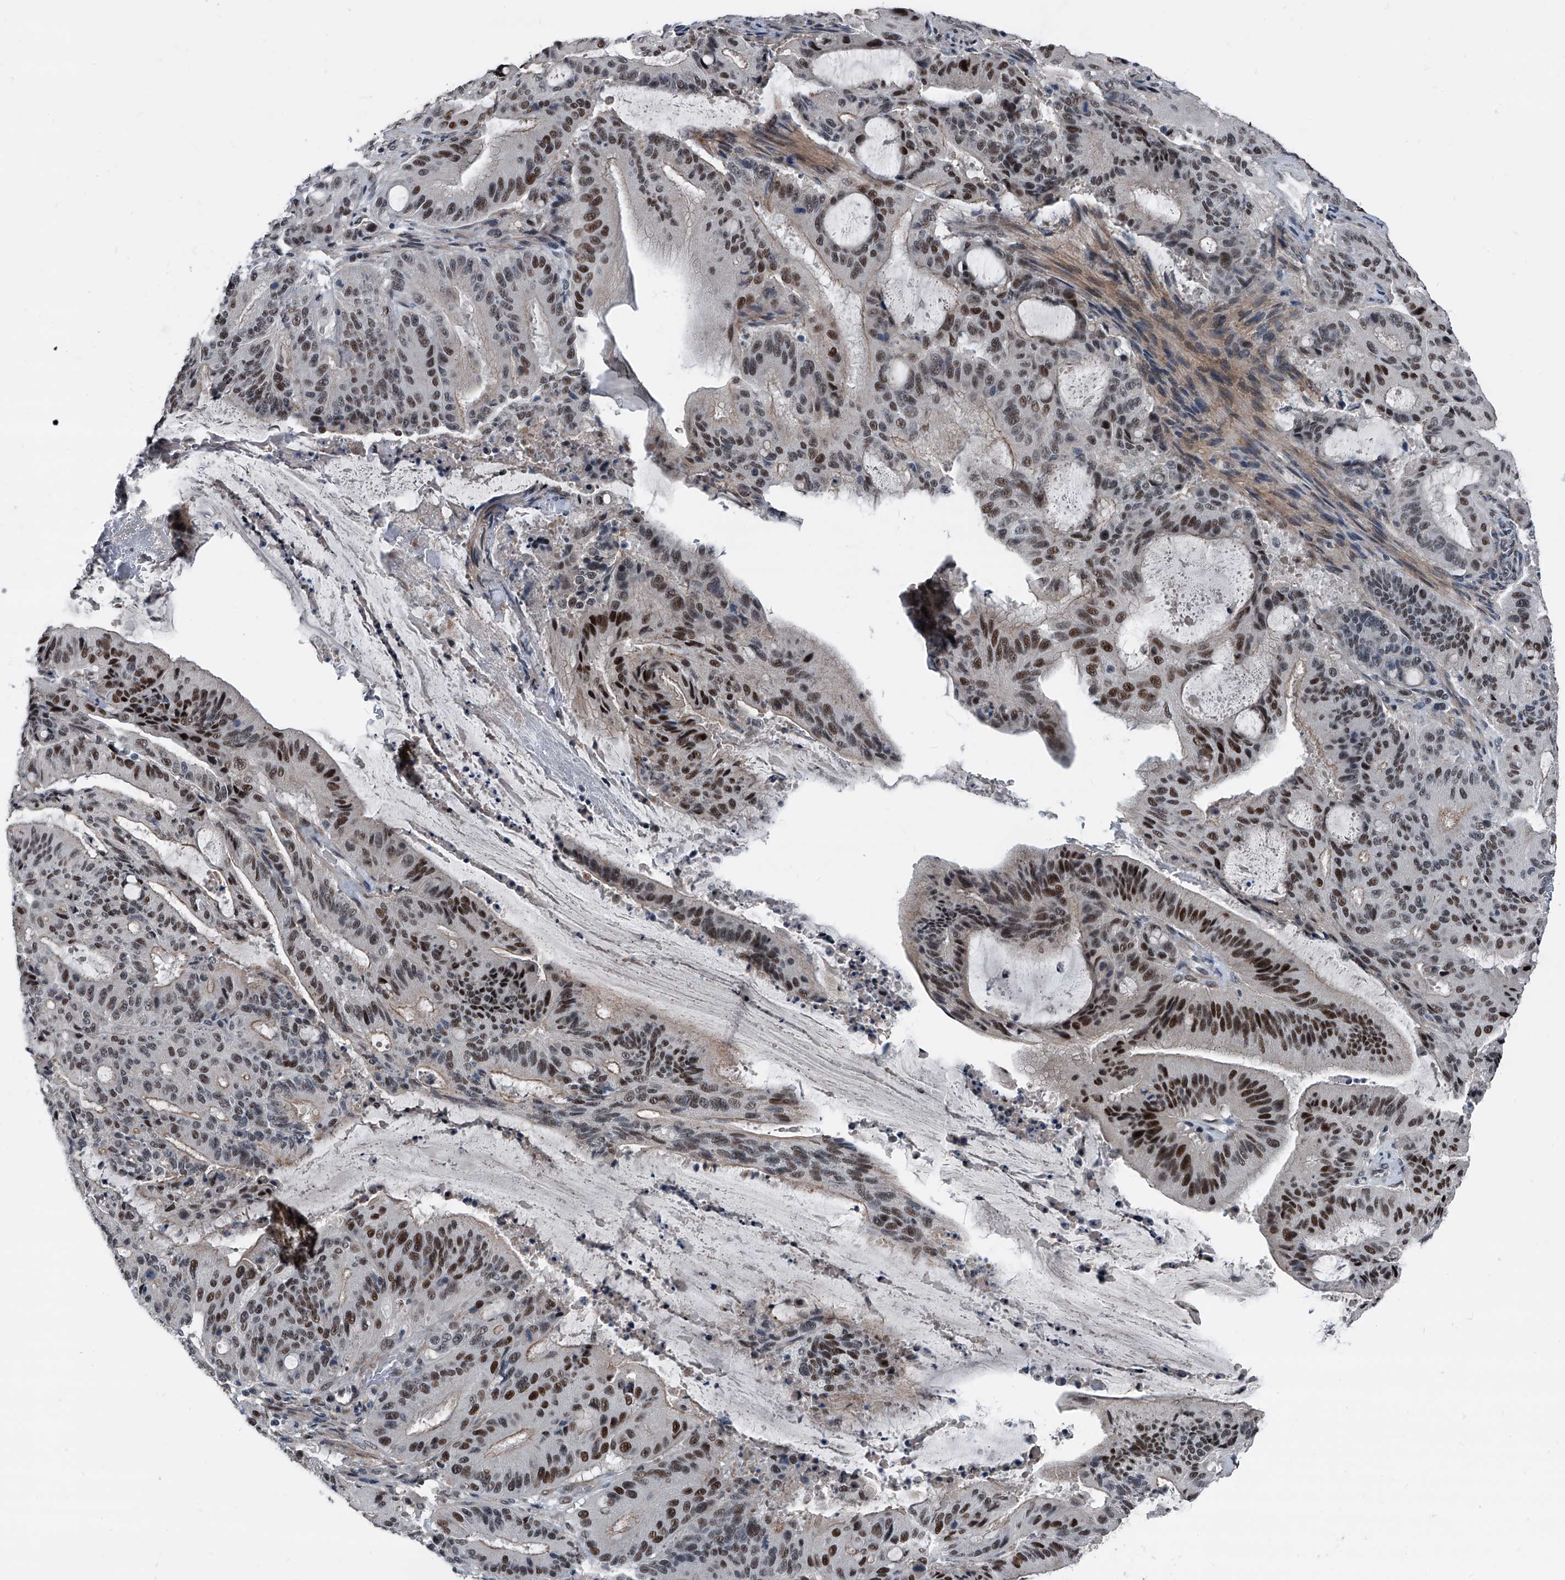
{"staining": {"intensity": "strong", "quantity": "25%-75%", "location": "nuclear"}, "tissue": "liver cancer", "cell_type": "Tumor cells", "image_type": "cancer", "snomed": [{"axis": "morphology", "description": "Normal tissue, NOS"}, {"axis": "morphology", "description": "Cholangiocarcinoma"}, {"axis": "topography", "description": "Liver"}, {"axis": "topography", "description": "Peripheral nerve tissue"}], "caption": "Cholangiocarcinoma (liver) tissue demonstrates strong nuclear positivity in approximately 25%-75% of tumor cells Ihc stains the protein of interest in brown and the nuclei are stained blue.", "gene": "MEN1", "patient": {"sex": "female", "age": 73}}